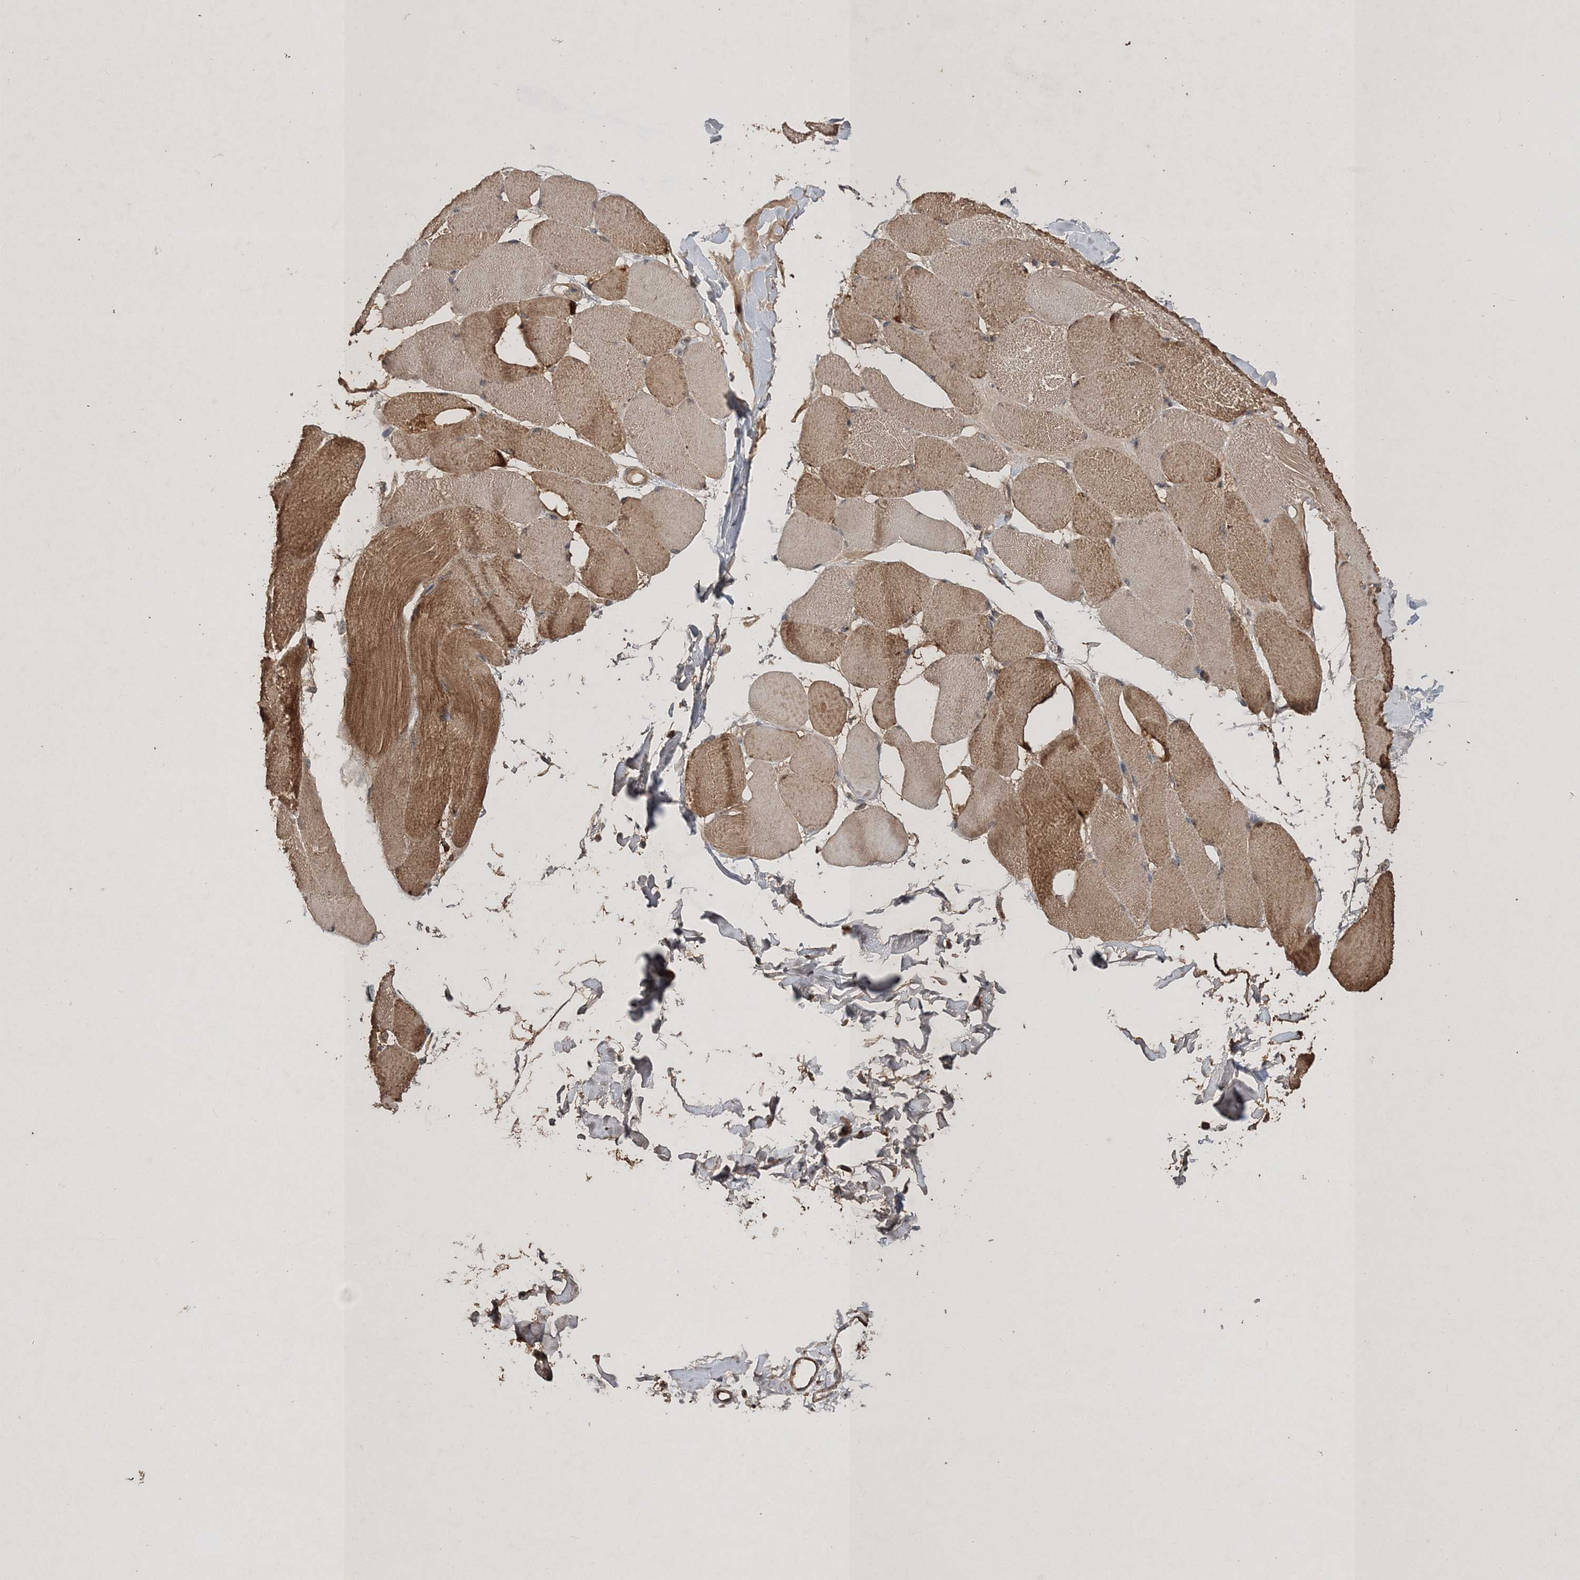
{"staining": {"intensity": "moderate", "quantity": "25%-75%", "location": "cytoplasmic/membranous"}, "tissue": "skeletal muscle", "cell_type": "Myocytes", "image_type": "normal", "snomed": [{"axis": "morphology", "description": "Normal tissue, NOS"}, {"axis": "topography", "description": "Skin"}, {"axis": "topography", "description": "Skeletal muscle"}], "caption": "Skeletal muscle stained with a brown dye shows moderate cytoplasmic/membranous positive positivity in about 25%-75% of myocytes.", "gene": "SCRN3", "patient": {"sex": "male", "age": 83}}